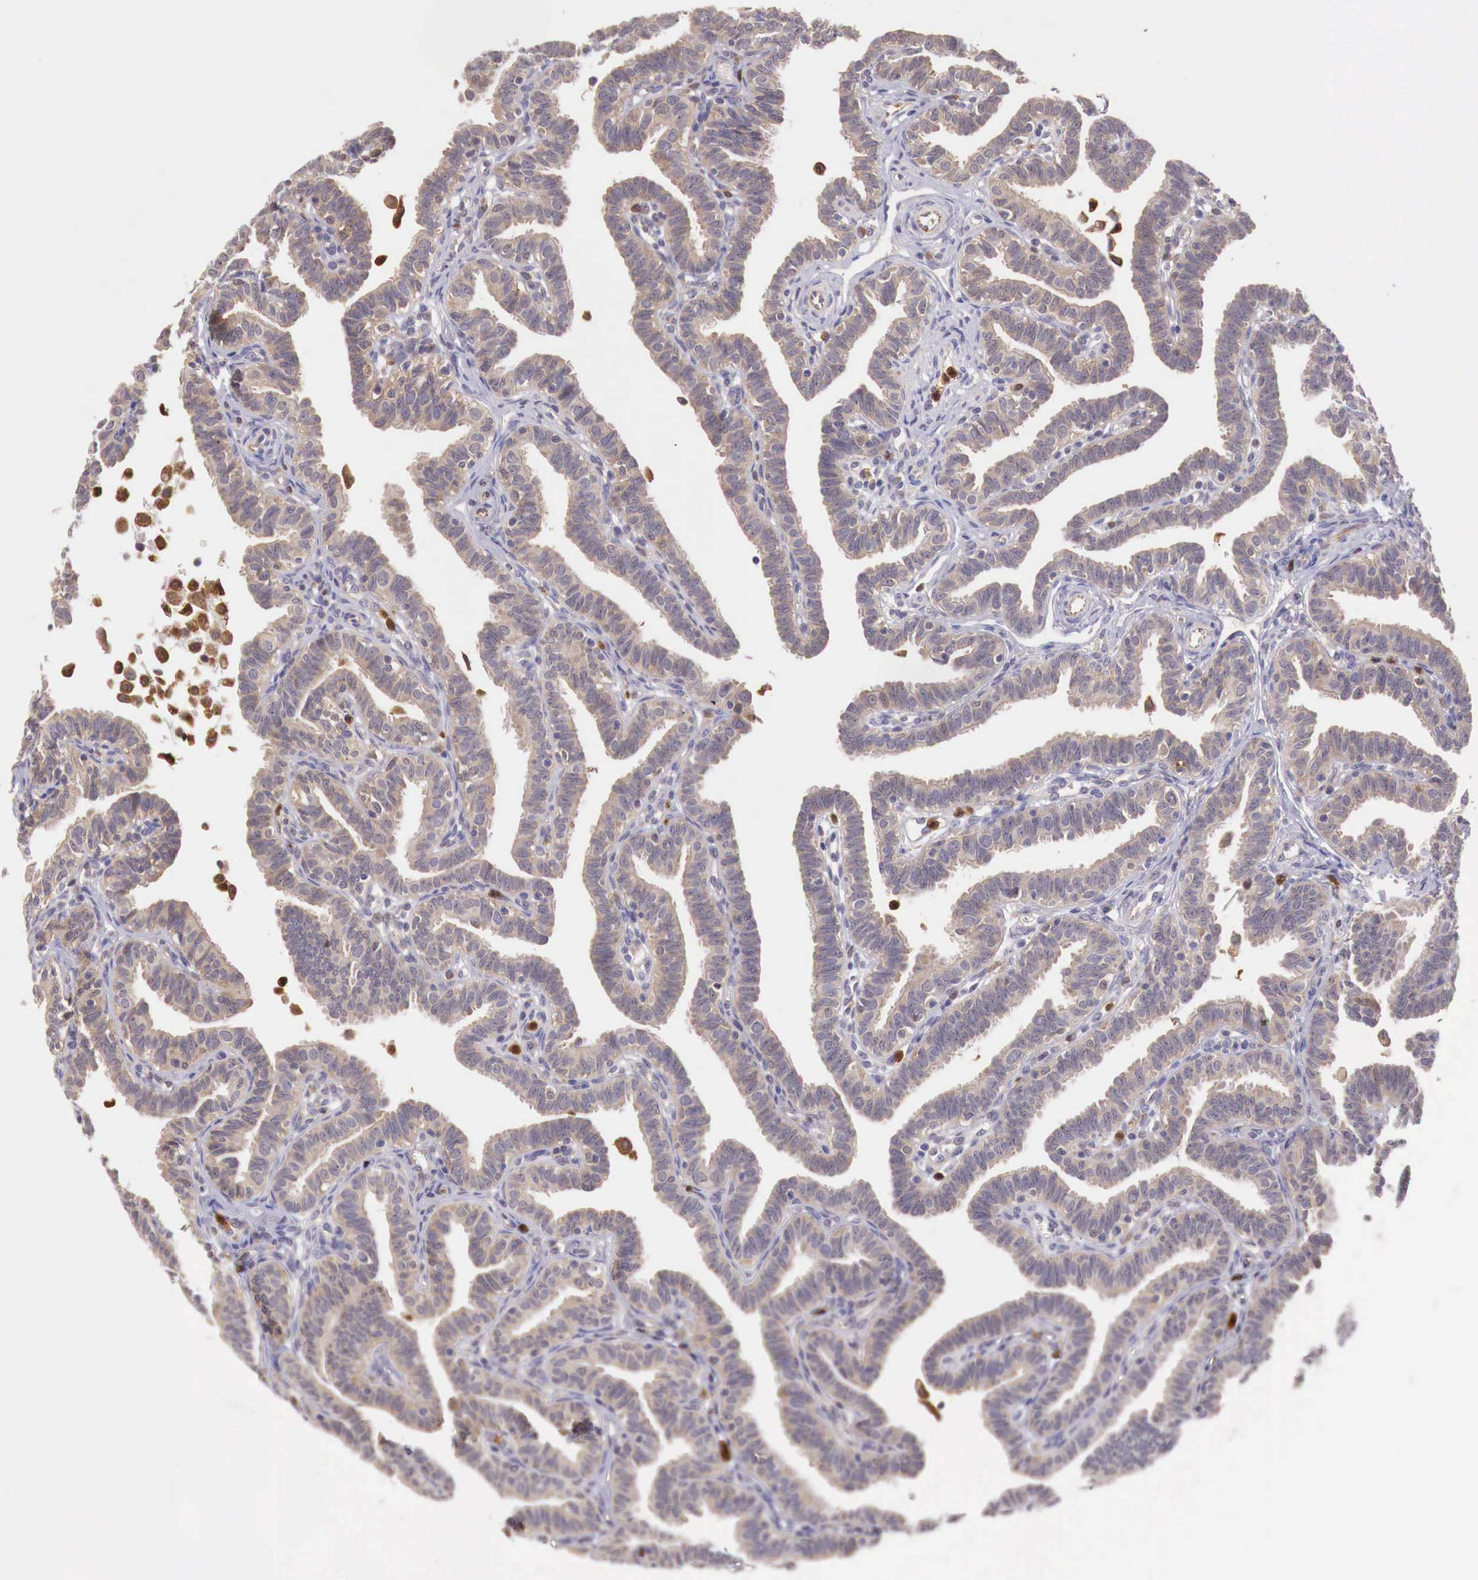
{"staining": {"intensity": "weak", "quantity": ">75%", "location": "cytoplasmic/membranous"}, "tissue": "fallopian tube", "cell_type": "Glandular cells", "image_type": "normal", "snomed": [{"axis": "morphology", "description": "Normal tissue, NOS"}, {"axis": "topography", "description": "Fallopian tube"}], "caption": "IHC of unremarkable fallopian tube displays low levels of weak cytoplasmic/membranous staining in about >75% of glandular cells. Nuclei are stained in blue.", "gene": "GAB2", "patient": {"sex": "female", "age": 41}}